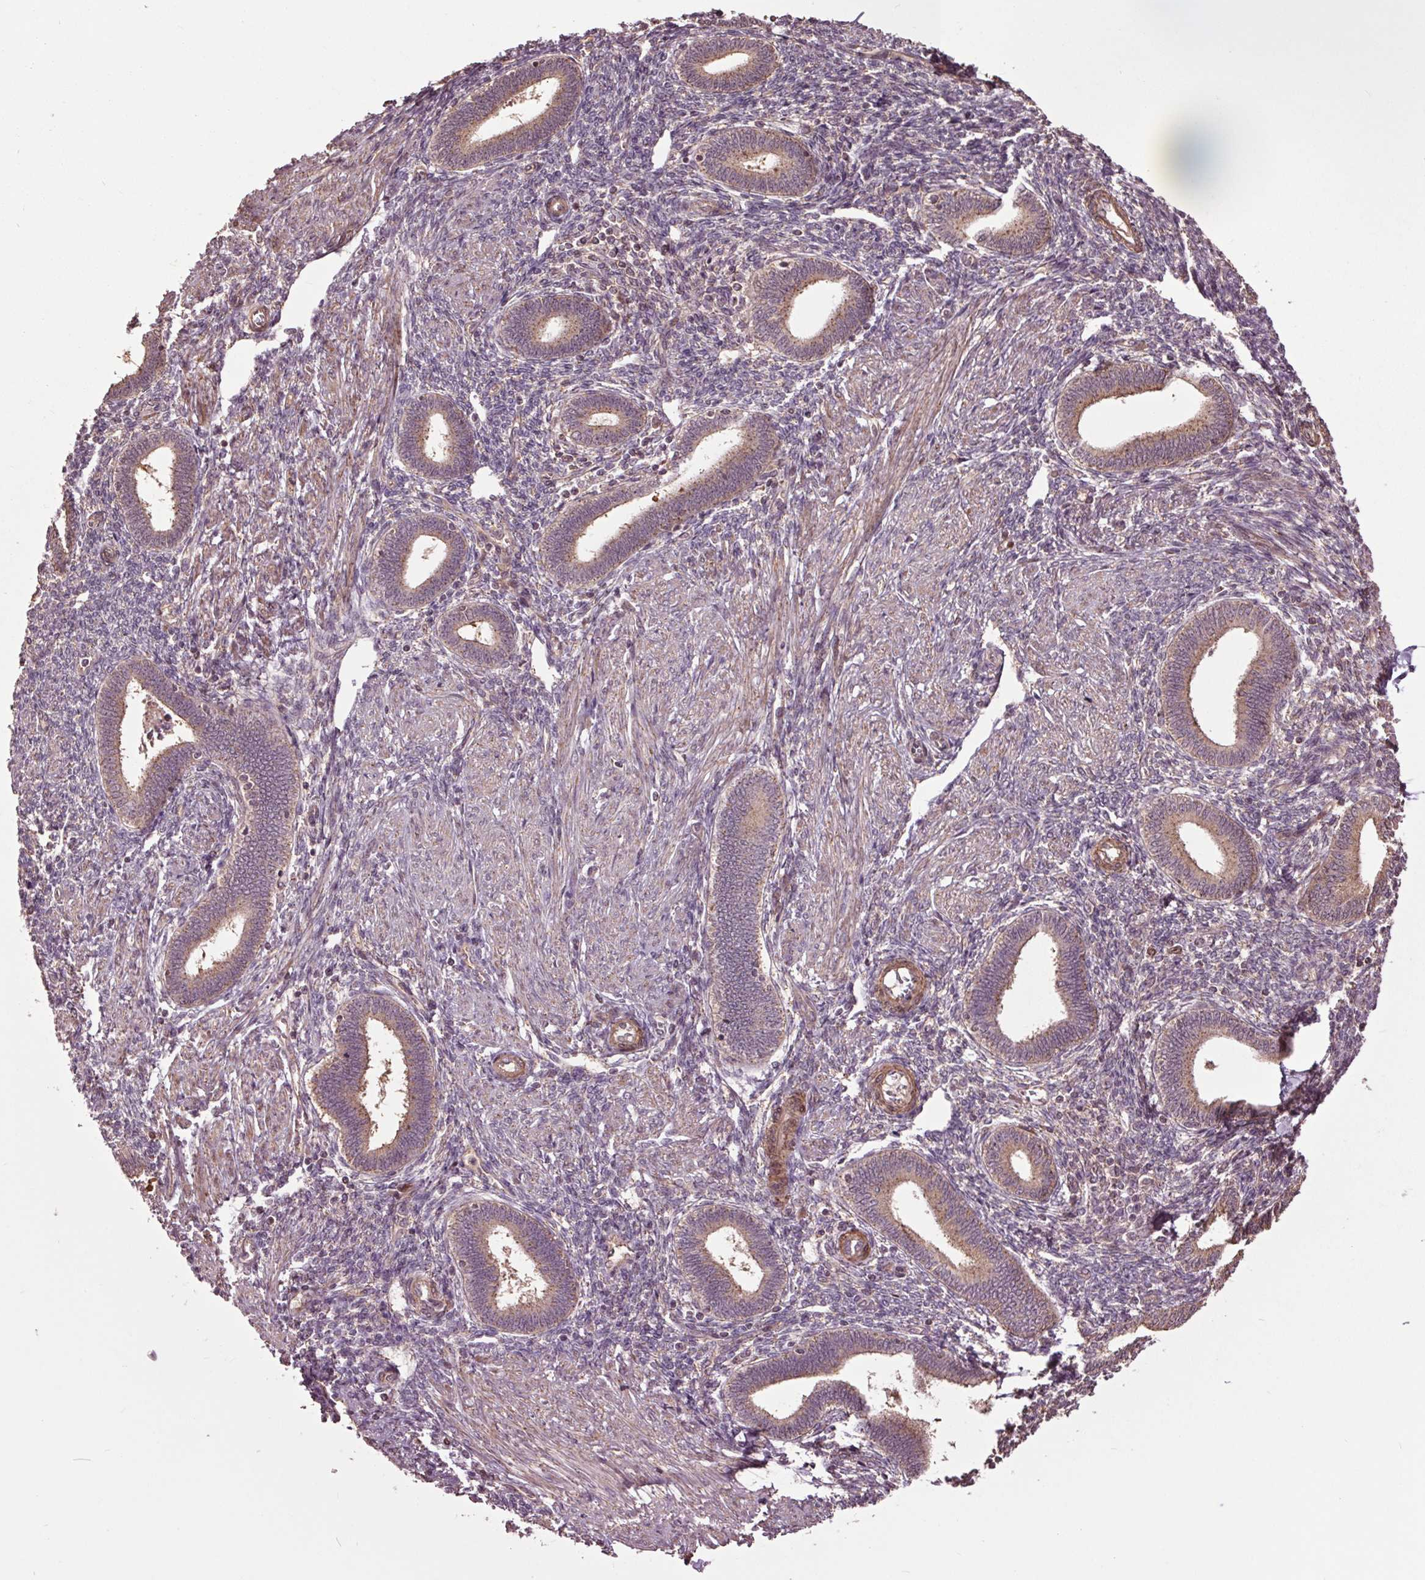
{"staining": {"intensity": "negative", "quantity": "none", "location": "none"}, "tissue": "endometrium", "cell_type": "Cells in endometrial stroma", "image_type": "normal", "snomed": [{"axis": "morphology", "description": "Normal tissue, NOS"}, {"axis": "topography", "description": "Endometrium"}], "caption": "An IHC image of normal endometrium is shown. There is no staining in cells in endometrial stroma of endometrium.", "gene": "CEP95", "patient": {"sex": "female", "age": 42}}